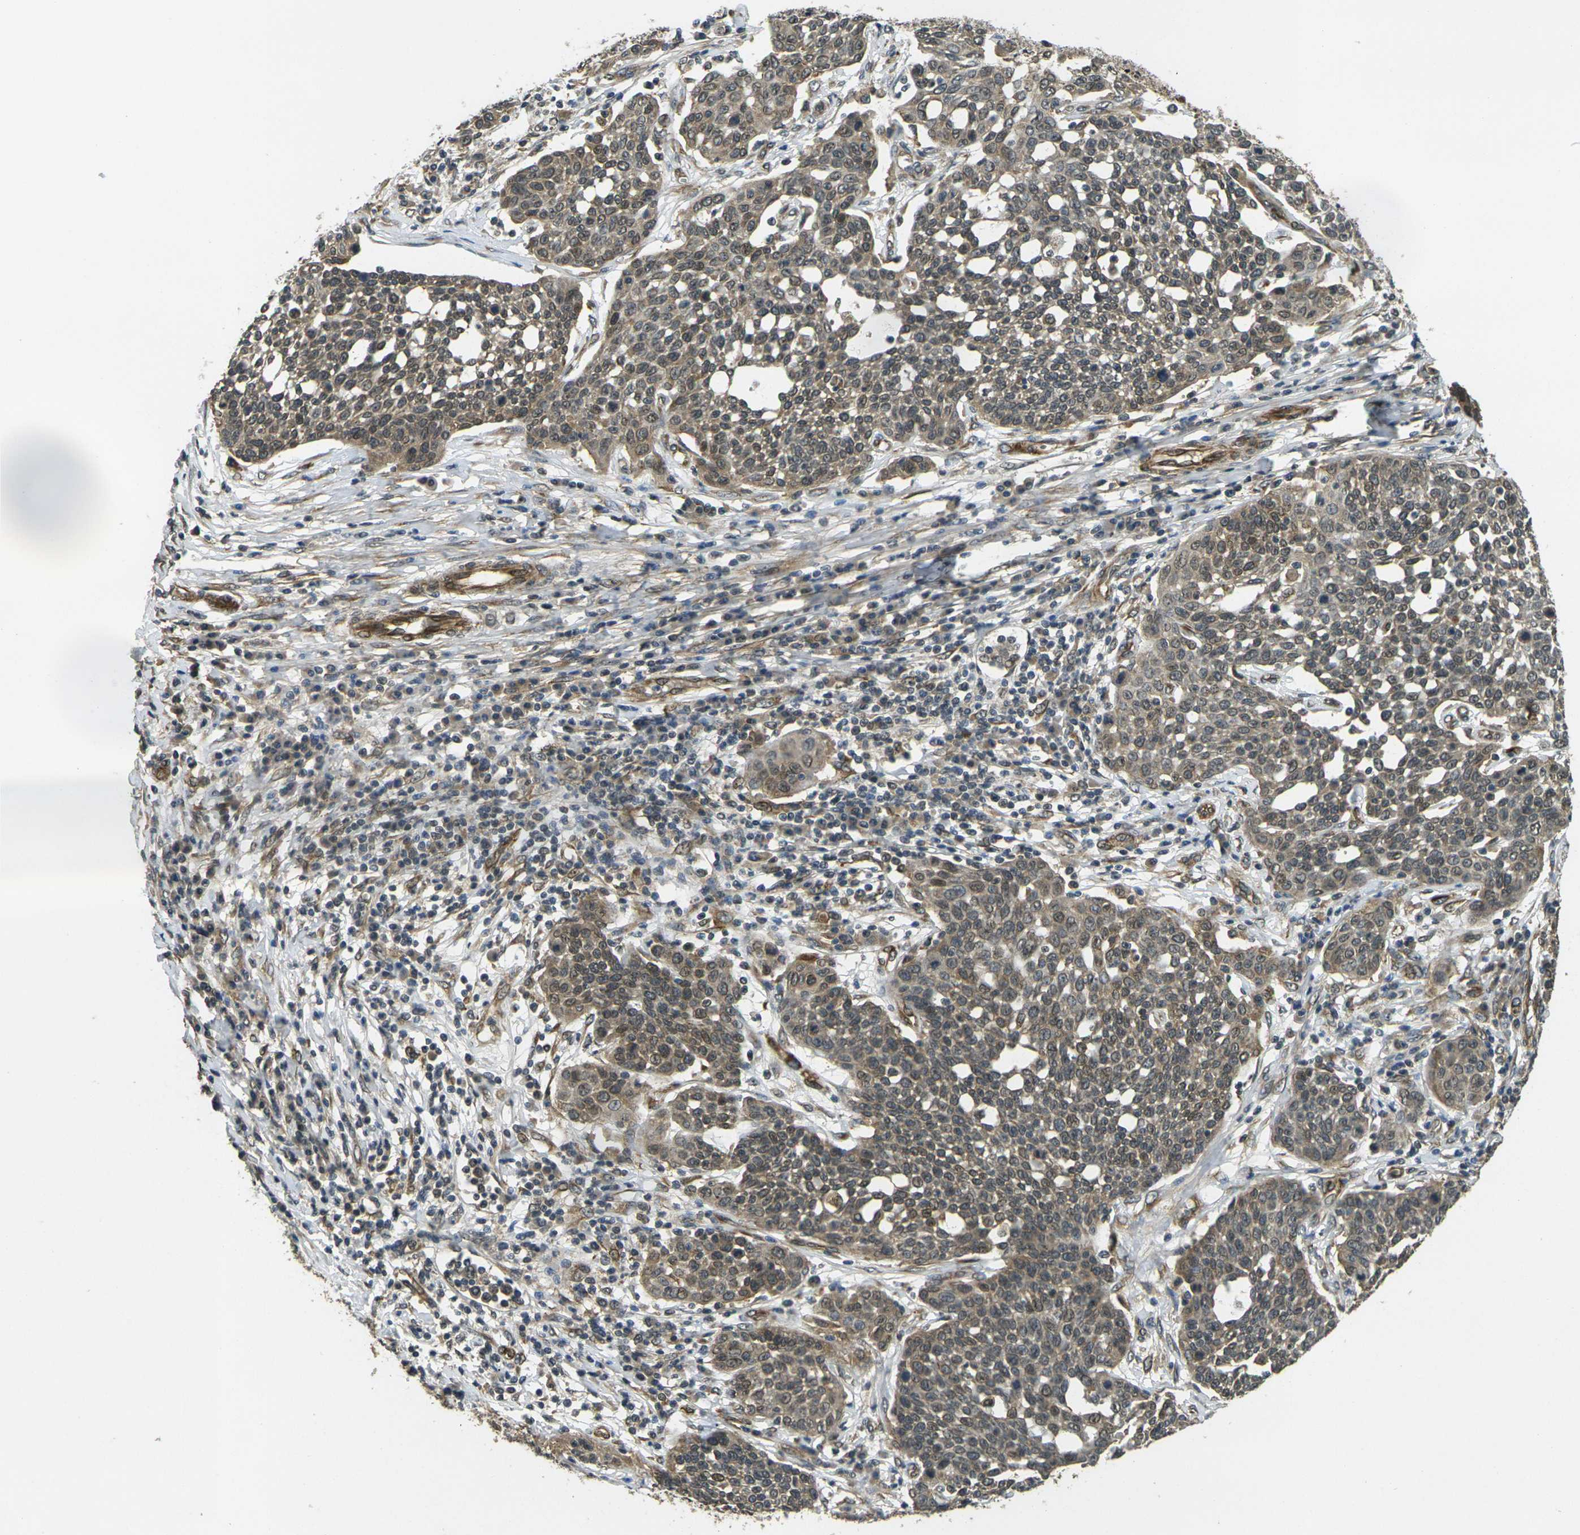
{"staining": {"intensity": "moderate", "quantity": "25%-75%", "location": "cytoplasmic/membranous"}, "tissue": "cervical cancer", "cell_type": "Tumor cells", "image_type": "cancer", "snomed": [{"axis": "morphology", "description": "Squamous cell carcinoma, NOS"}, {"axis": "topography", "description": "Cervix"}], "caption": "Immunohistochemical staining of human squamous cell carcinoma (cervical) demonstrates moderate cytoplasmic/membranous protein expression in about 25%-75% of tumor cells. (DAB = brown stain, brightfield microscopy at high magnification).", "gene": "FUT11", "patient": {"sex": "female", "age": 34}}